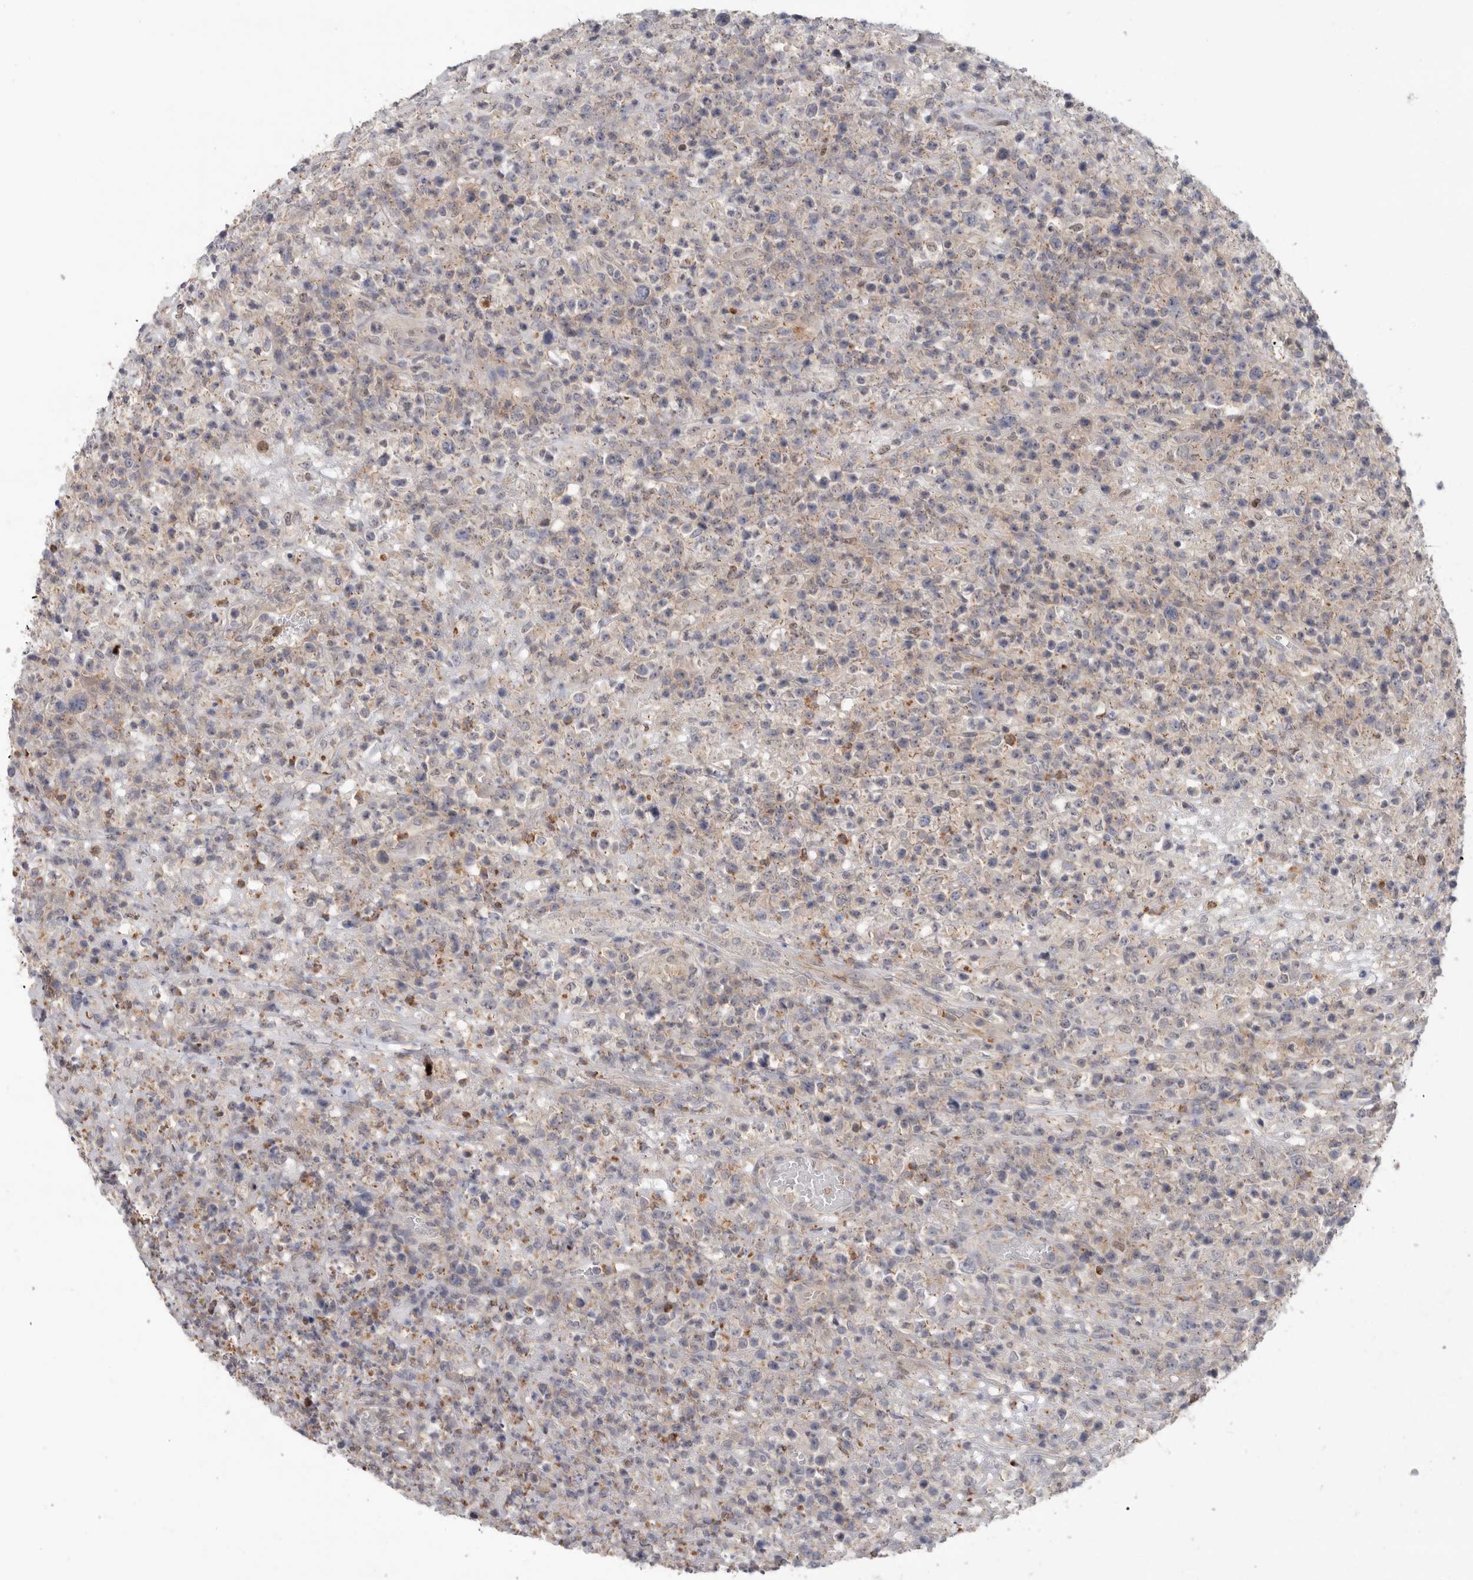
{"staining": {"intensity": "weak", "quantity": "<25%", "location": "cytoplasmic/membranous"}, "tissue": "lymphoma", "cell_type": "Tumor cells", "image_type": "cancer", "snomed": [{"axis": "morphology", "description": "Malignant lymphoma, non-Hodgkin's type, High grade"}, {"axis": "topography", "description": "Colon"}], "caption": "A high-resolution micrograph shows immunohistochemistry (IHC) staining of malignant lymphoma, non-Hodgkin's type (high-grade), which reveals no significant staining in tumor cells. (DAB (3,3'-diaminobenzidine) IHC with hematoxylin counter stain).", "gene": "KLK5", "patient": {"sex": "female", "age": 53}}